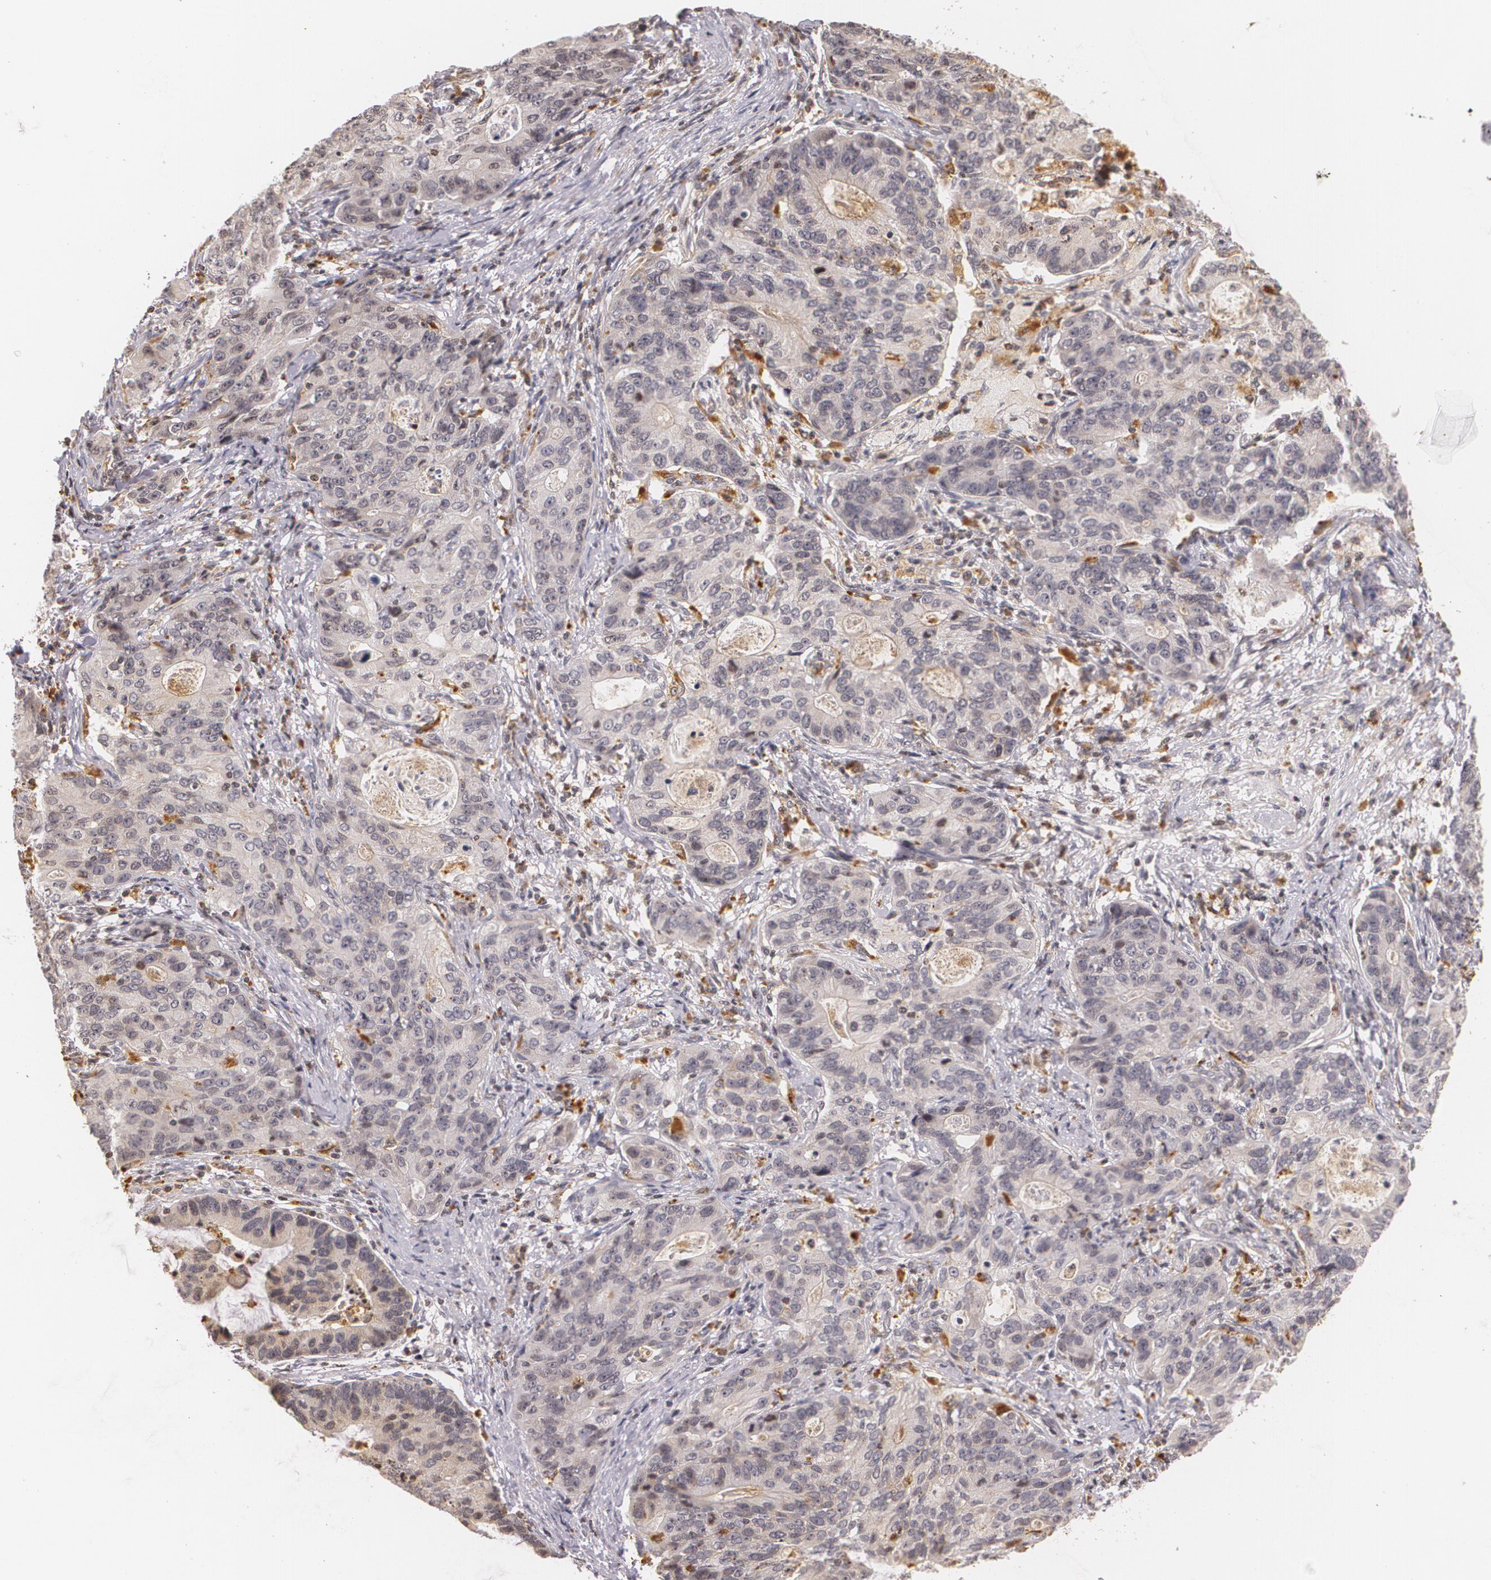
{"staining": {"intensity": "weak", "quantity": "<25%", "location": "cytoplasmic/membranous"}, "tissue": "stomach cancer", "cell_type": "Tumor cells", "image_type": "cancer", "snomed": [{"axis": "morphology", "description": "Adenocarcinoma, NOS"}, {"axis": "topography", "description": "Esophagus"}, {"axis": "topography", "description": "Stomach"}], "caption": "Stomach cancer was stained to show a protein in brown. There is no significant staining in tumor cells. Brightfield microscopy of IHC stained with DAB (3,3'-diaminobenzidine) (brown) and hematoxylin (blue), captured at high magnification.", "gene": "VAV3", "patient": {"sex": "male", "age": 74}}